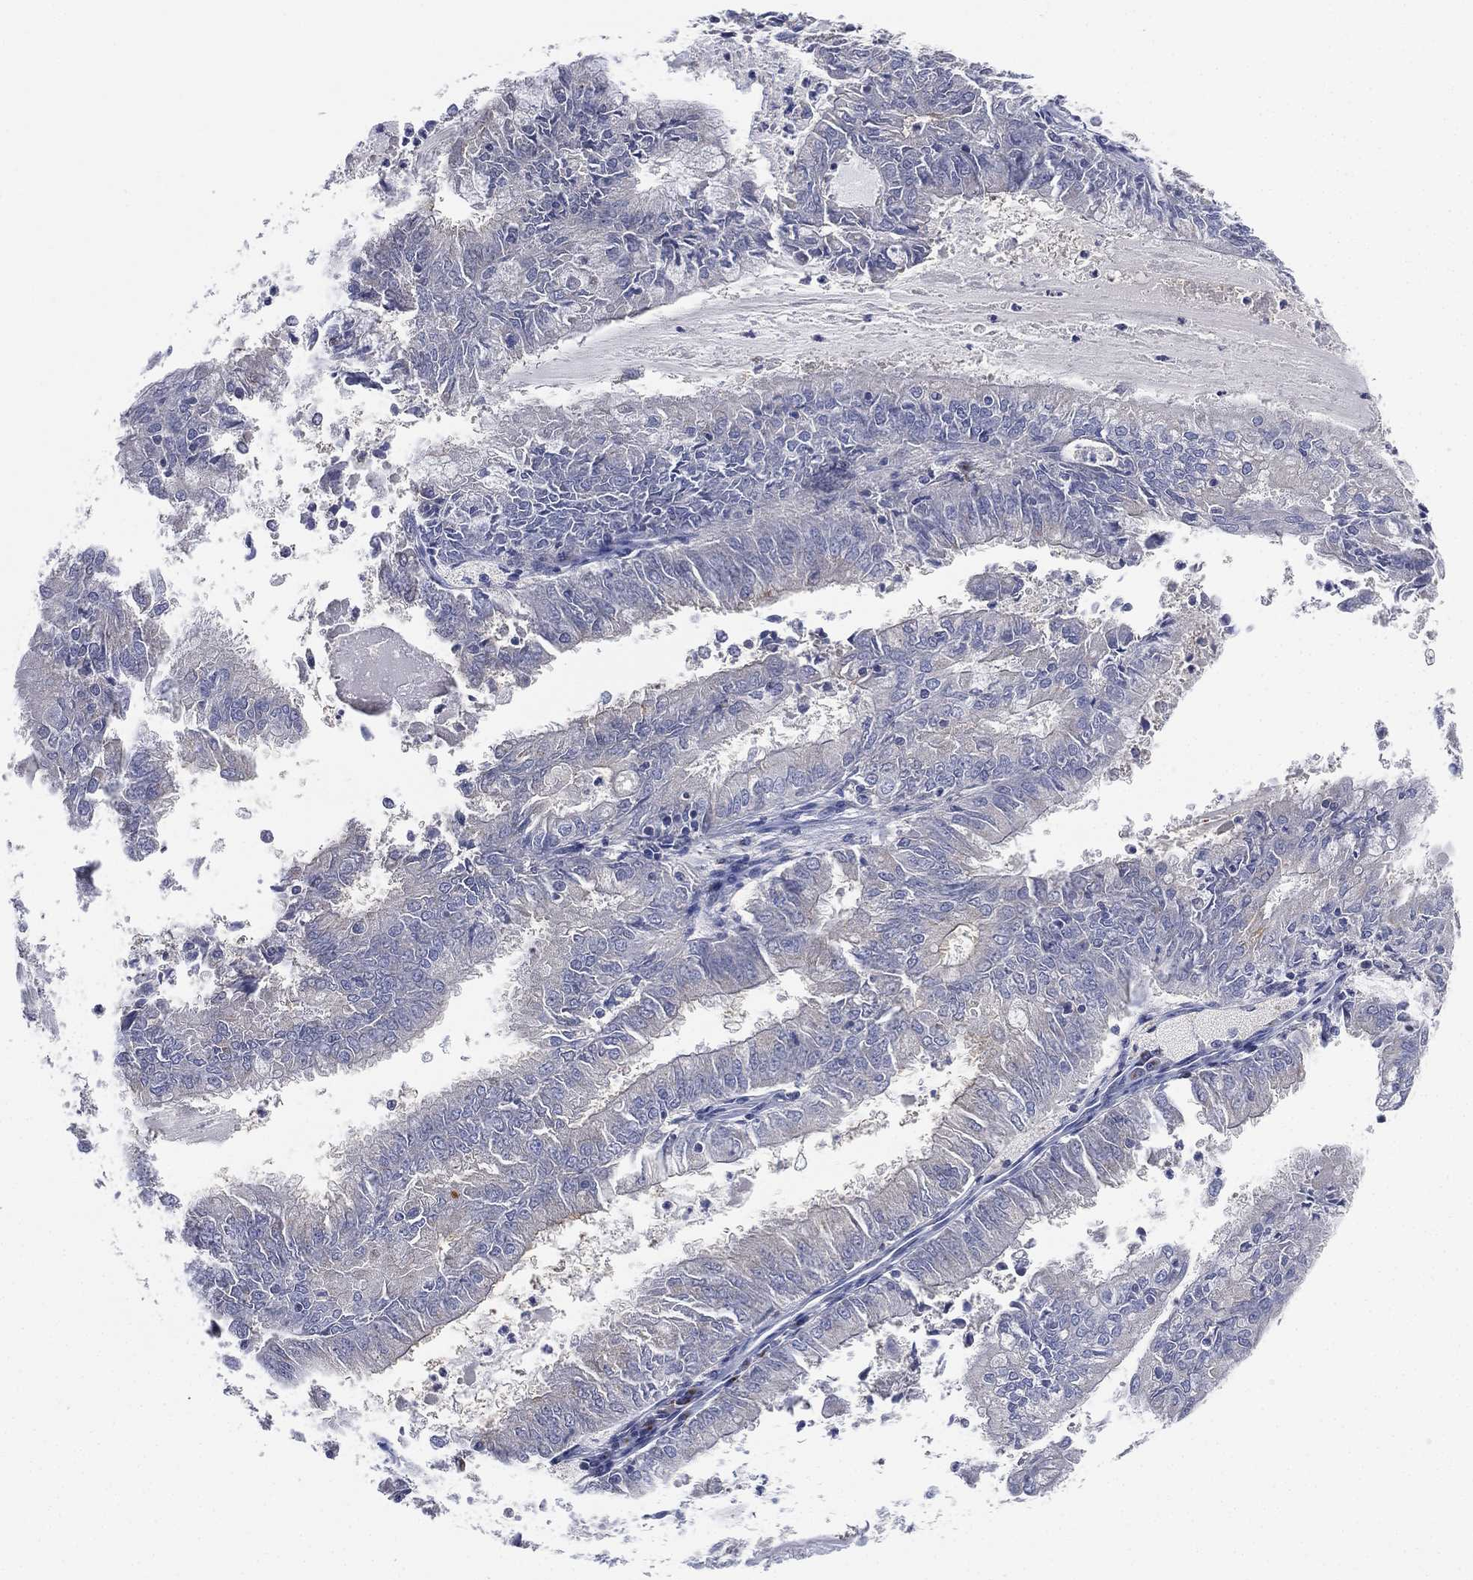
{"staining": {"intensity": "negative", "quantity": "none", "location": "none"}, "tissue": "endometrial cancer", "cell_type": "Tumor cells", "image_type": "cancer", "snomed": [{"axis": "morphology", "description": "Adenocarcinoma, NOS"}, {"axis": "topography", "description": "Endometrium"}], "caption": "Adenocarcinoma (endometrial) was stained to show a protein in brown. There is no significant staining in tumor cells. (Brightfield microscopy of DAB (3,3'-diaminobenzidine) IHC at high magnification).", "gene": "ATP8A2", "patient": {"sex": "female", "age": 57}}